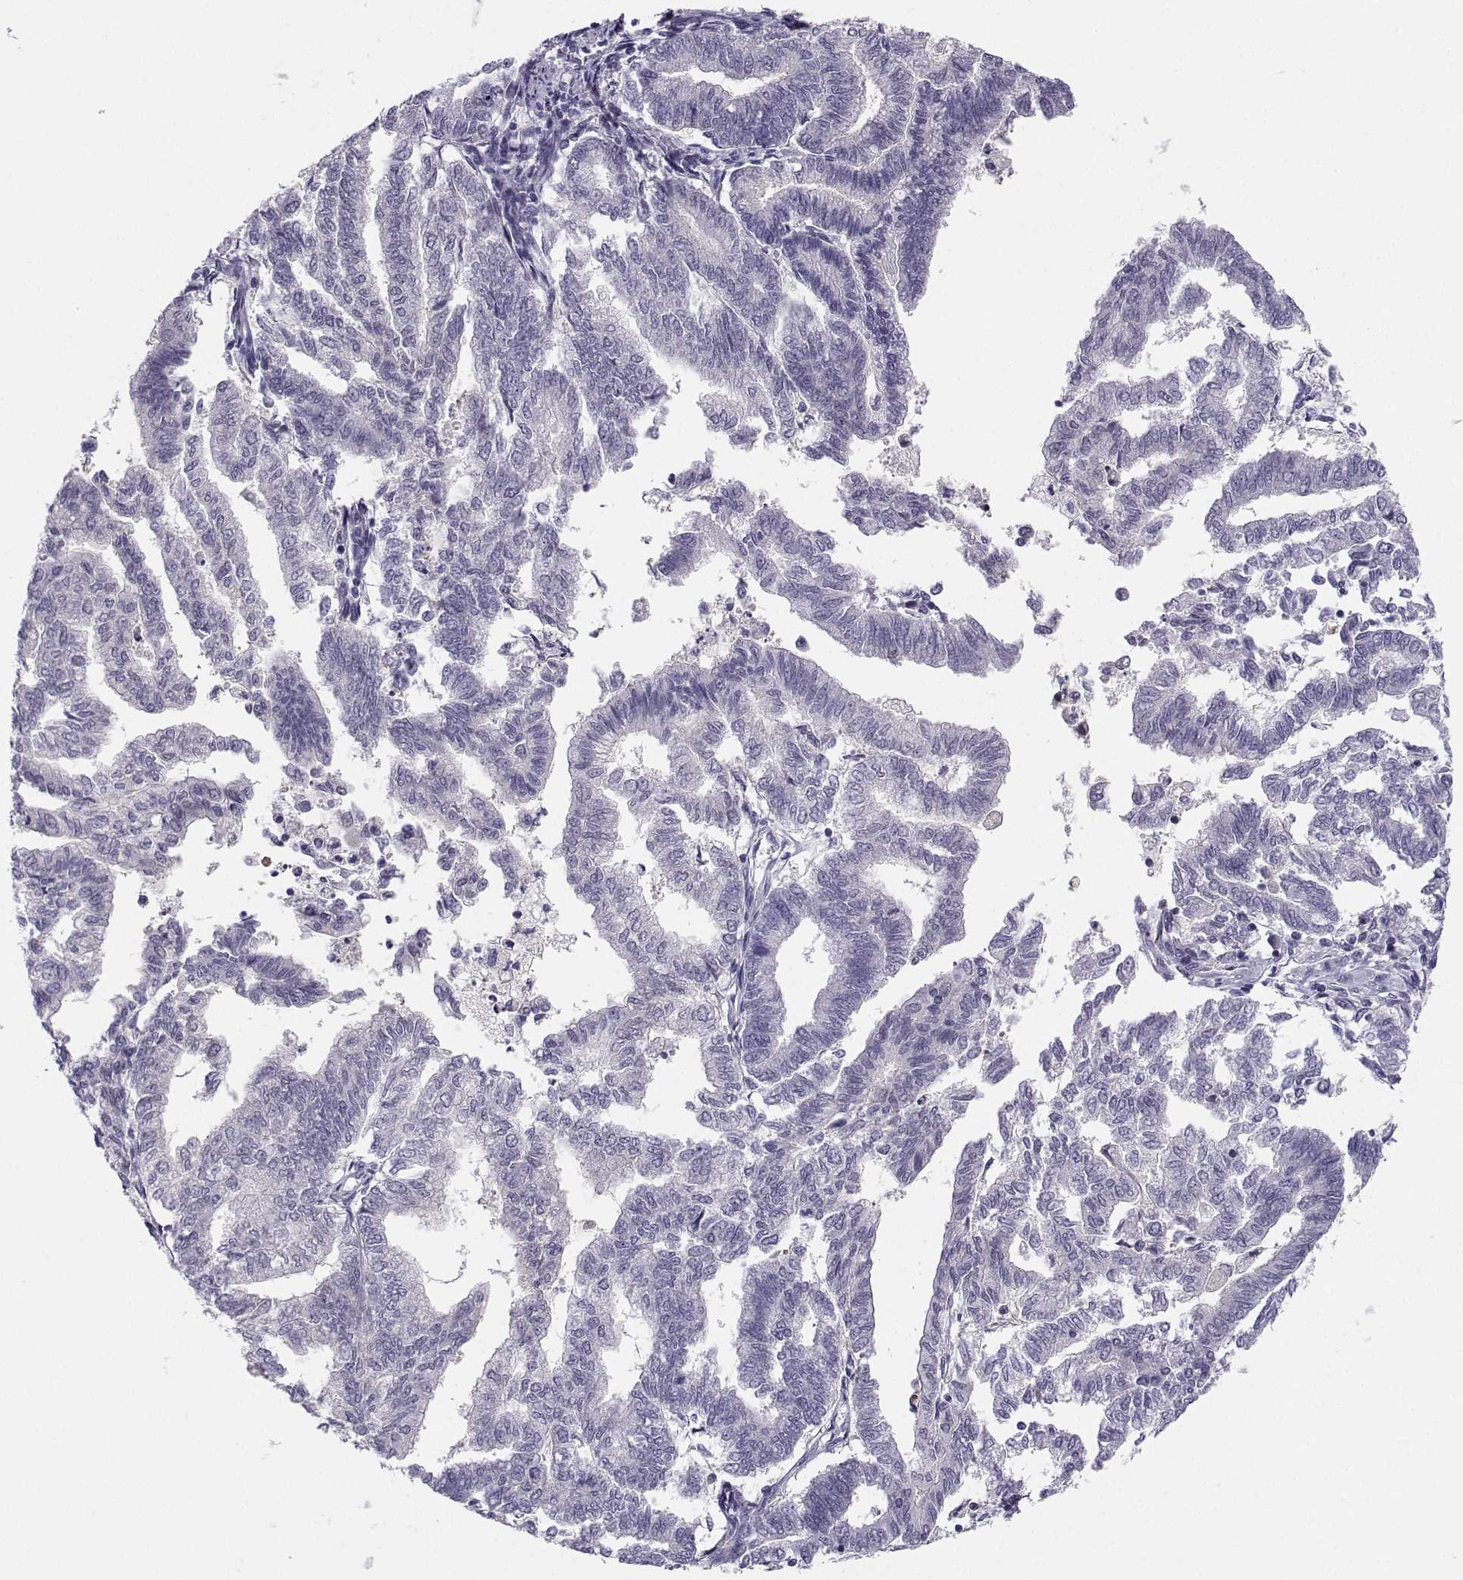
{"staining": {"intensity": "negative", "quantity": "none", "location": "none"}, "tissue": "endometrial cancer", "cell_type": "Tumor cells", "image_type": "cancer", "snomed": [{"axis": "morphology", "description": "Adenocarcinoma, NOS"}, {"axis": "topography", "description": "Endometrium"}], "caption": "Protein analysis of adenocarcinoma (endometrial) exhibits no significant expression in tumor cells.", "gene": "MROH7", "patient": {"sex": "female", "age": 79}}